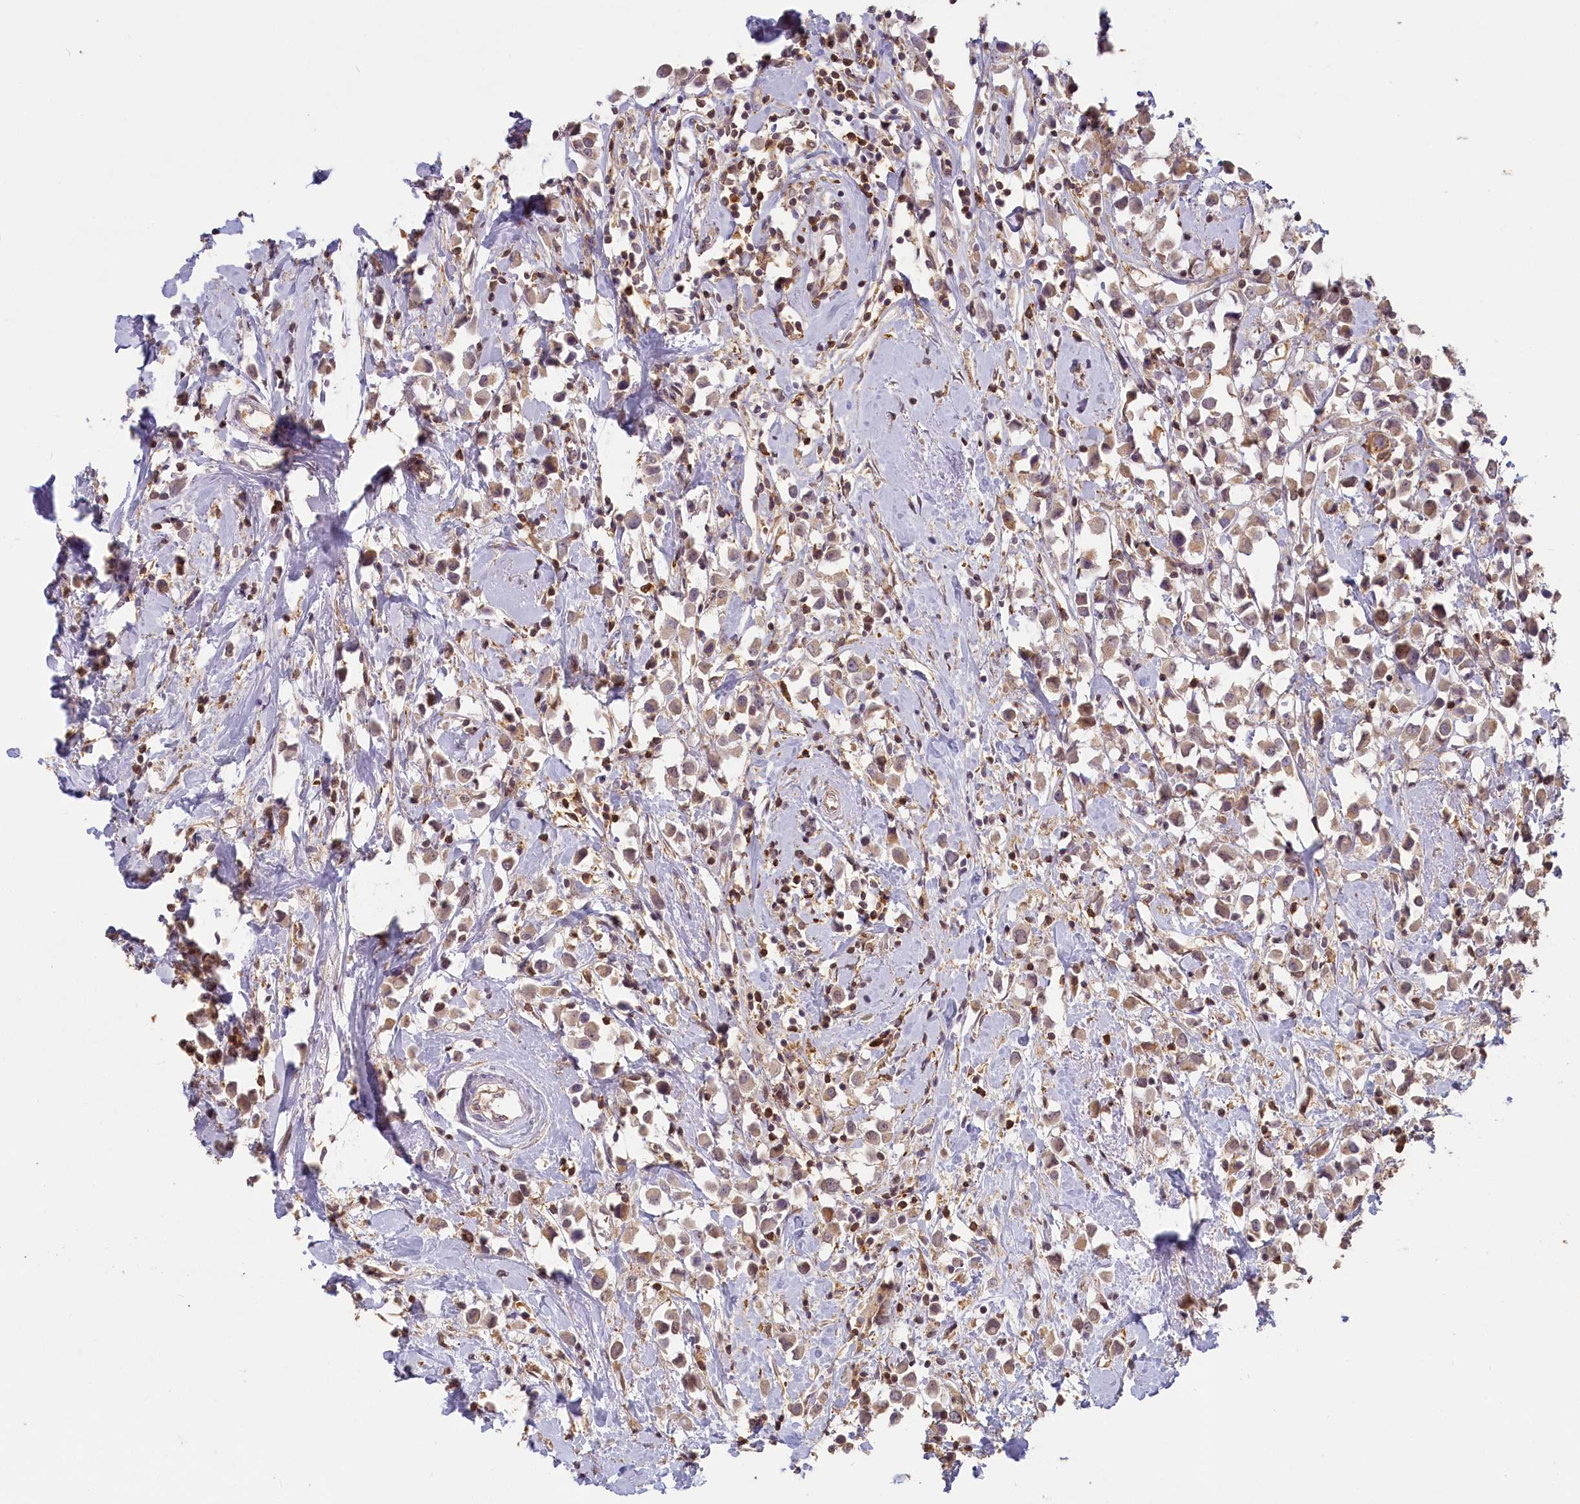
{"staining": {"intensity": "weak", "quantity": "25%-75%", "location": "cytoplasmic/membranous"}, "tissue": "breast cancer", "cell_type": "Tumor cells", "image_type": "cancer", "snomed": [{"axis": "morphology", "description": "Duct carcinoma"}, {"axis": "topography", "description": "Breast"}], "caption": "Breast infiltrating ductal carcinoma tissue reveals weak cytoplasmic/membranous positivity in approximately 25%-75% of tumor cells, visualized by immunohistochemistry.", "gene": "MADD", "patient": {"sex": "female", "age": 61}}